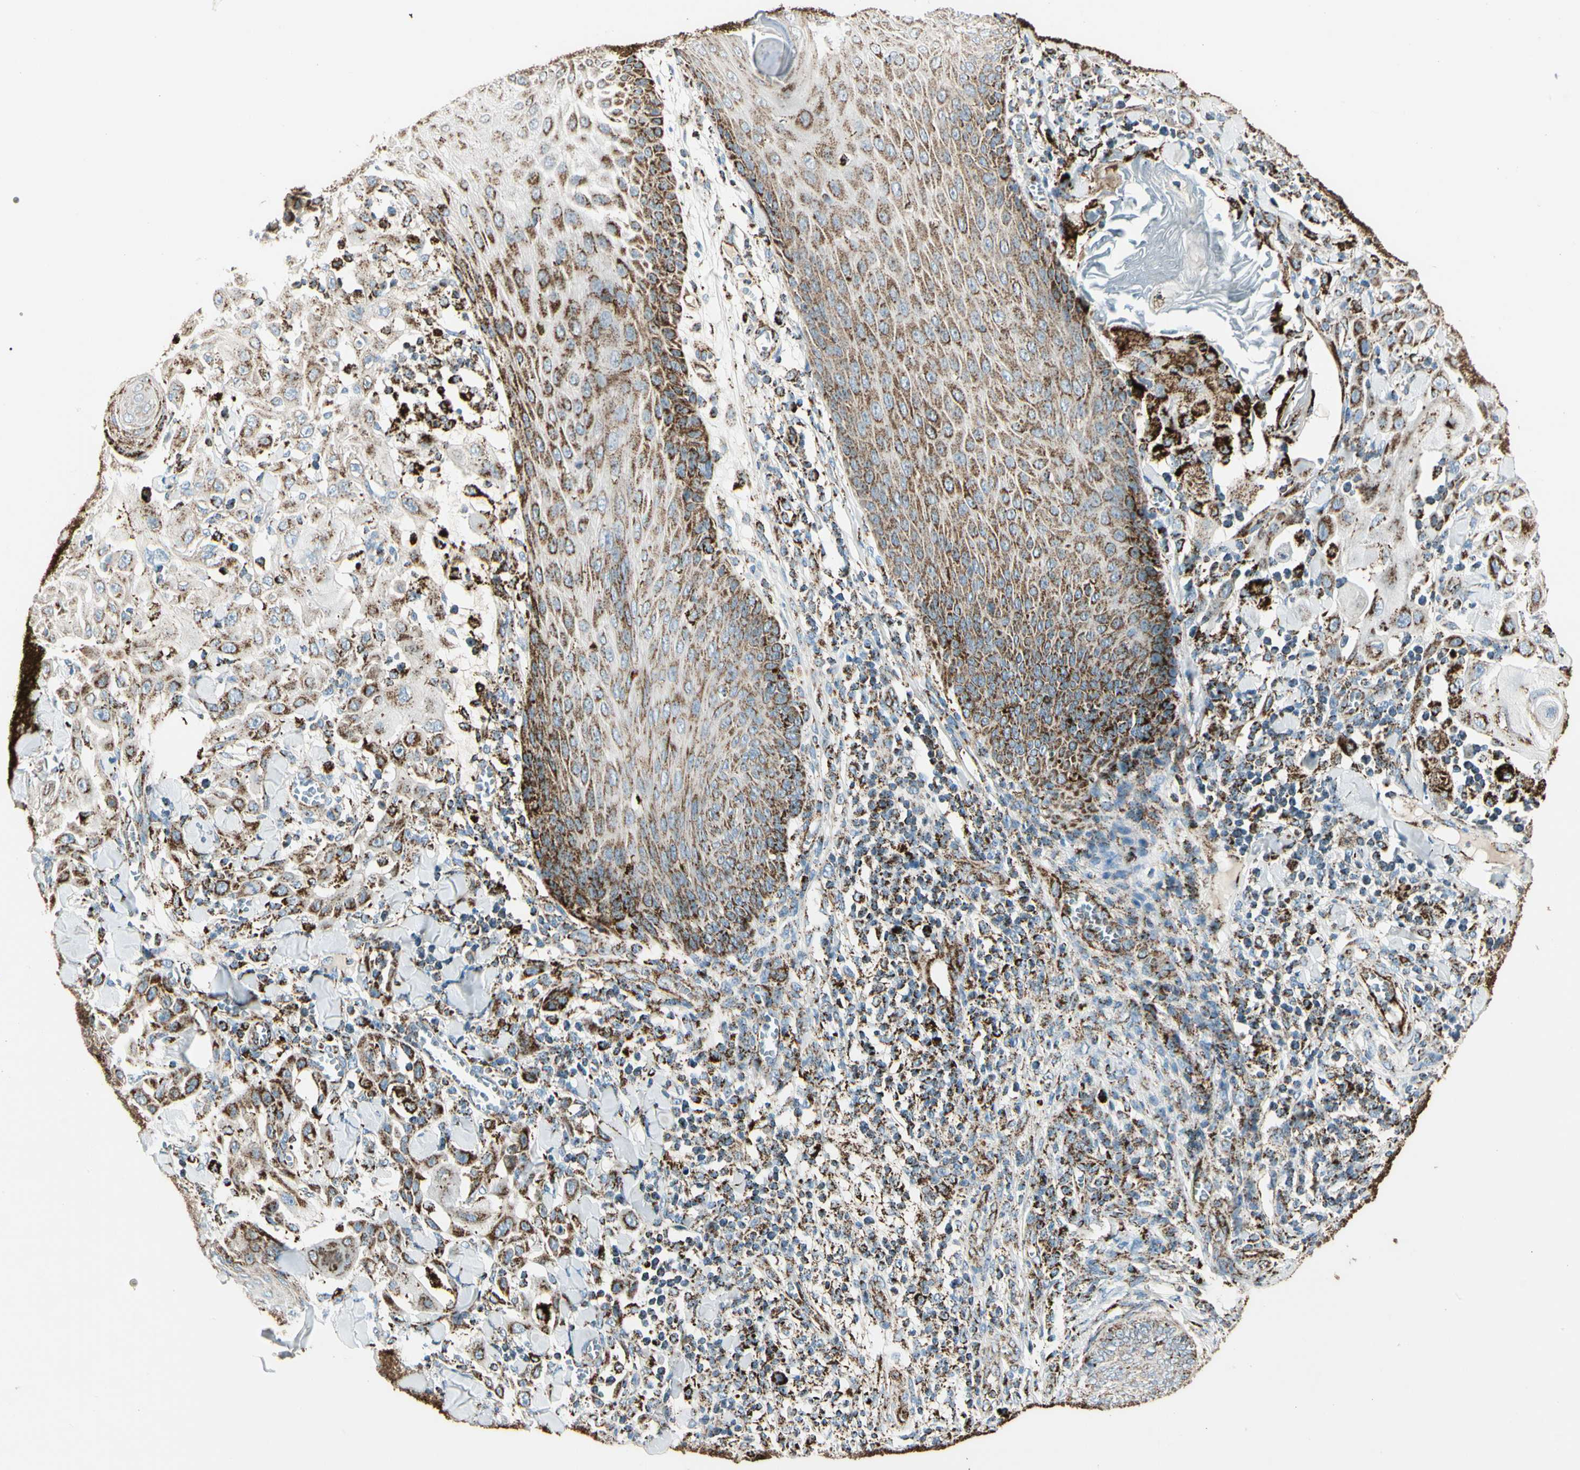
{"staining": {"intensity": "moderate", "quantity": ">75%", "location": "cytoplasmic/membranous"}, "tissue": "skin cancer", "cell_type": "Tumor cells", "image_type": "cancer", "snomed": [{"axis": "morphology", "description": "Squamous cell carcinoma, NOS"}, {"axis": "topography", "description": "Skin"}], "caption": "This histopathology image reveals squamous cell carcinoma (skin) stained with IHC to label a protein in brown. The cytoplasmic/membranous of tumor cells show moderate positivity for the protein. Nuclei are counter-stained blue.", "gene": "ME2", "patient": {"sex": "male", "age": 24}}